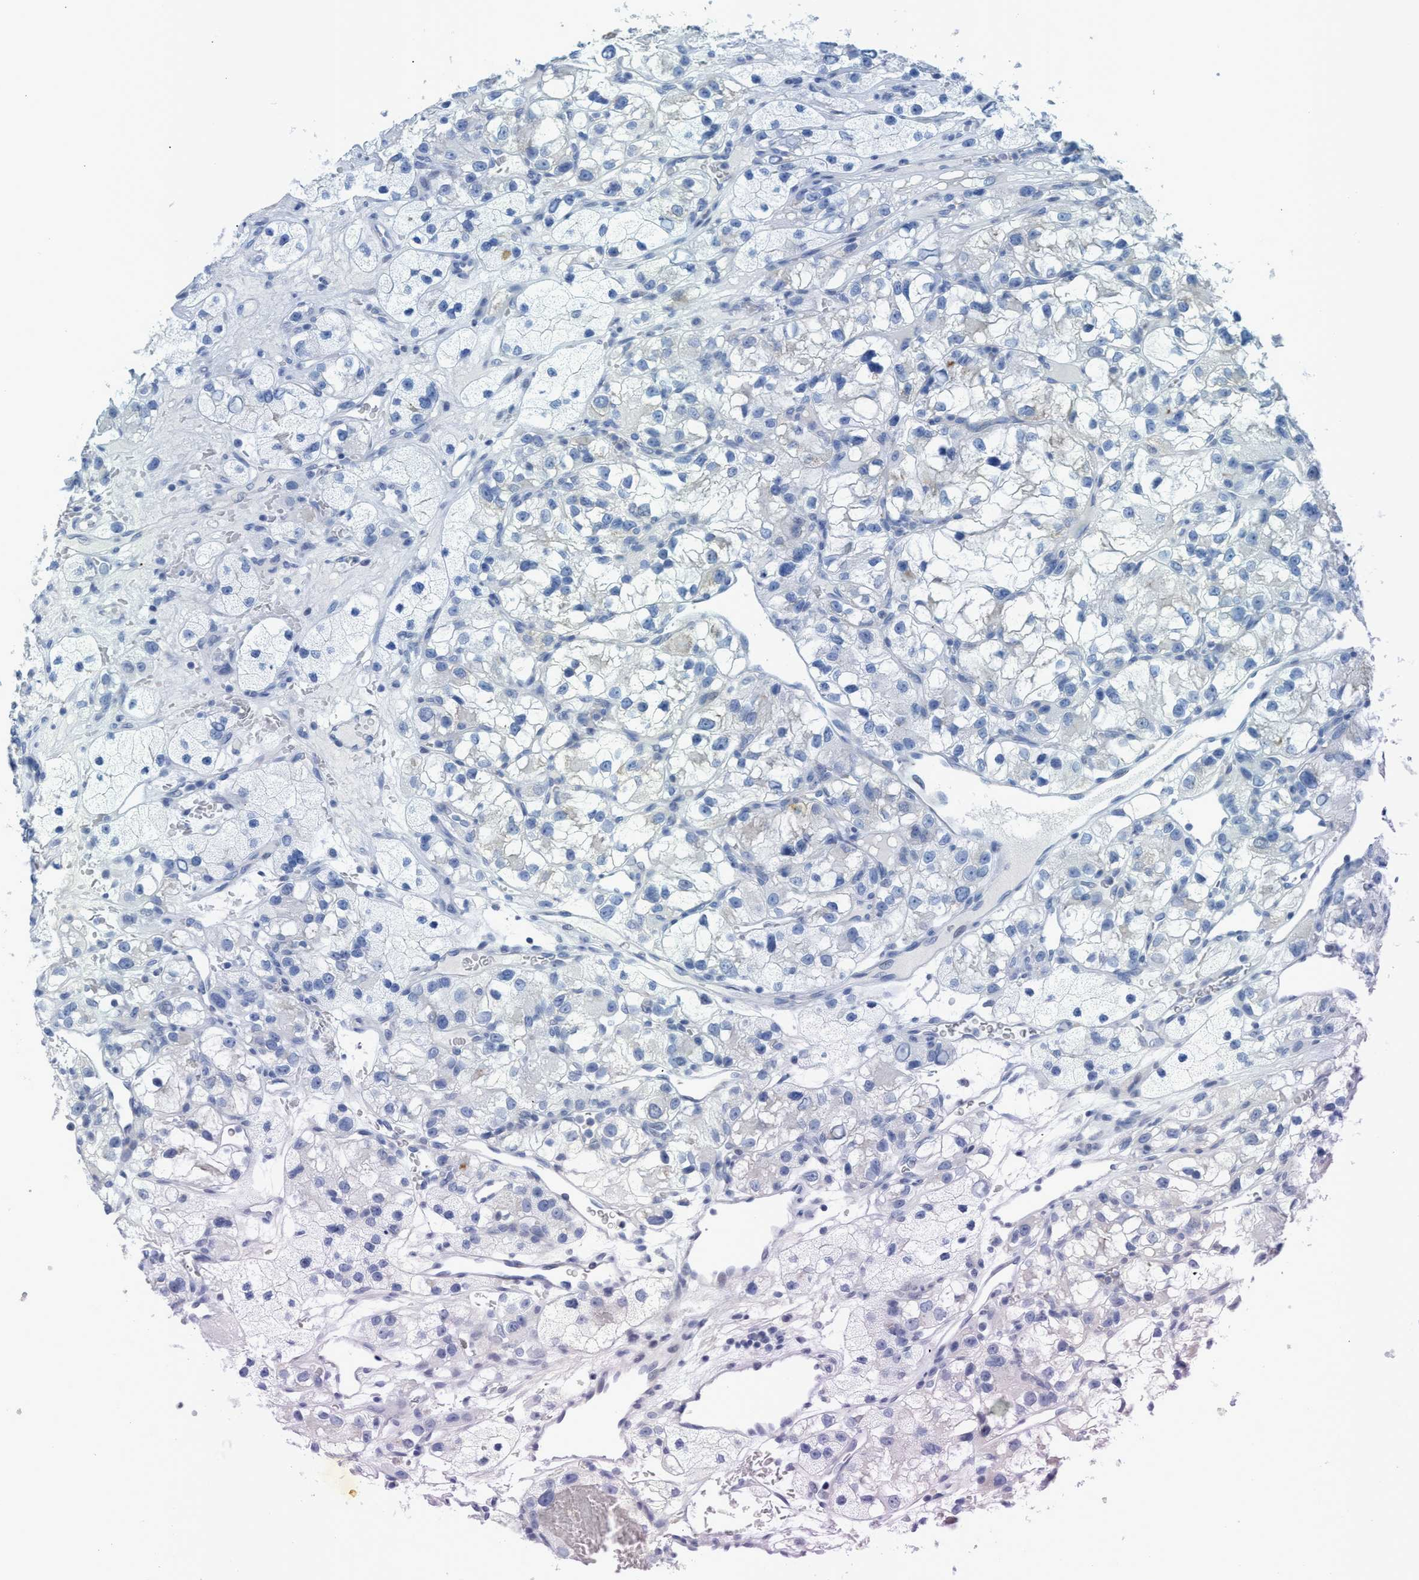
{"staining": {"intensity": "negative", "quantity": "none", "location": "none"}, "tissue": "renal cancer", "cell_type": "Tumor cells", "image_type": "cancer", "snomed": [{"axis": "morphology", "description": "Adenocarcinoma, NOS"}, {"axis": "topography", "description": "Kidney"}], "caption": "There is no significant staining in tumor cells of renal cancer (adenocarcinoma).", "gene": "GGA3", "patient": {"sex": "female", "age": 57}}